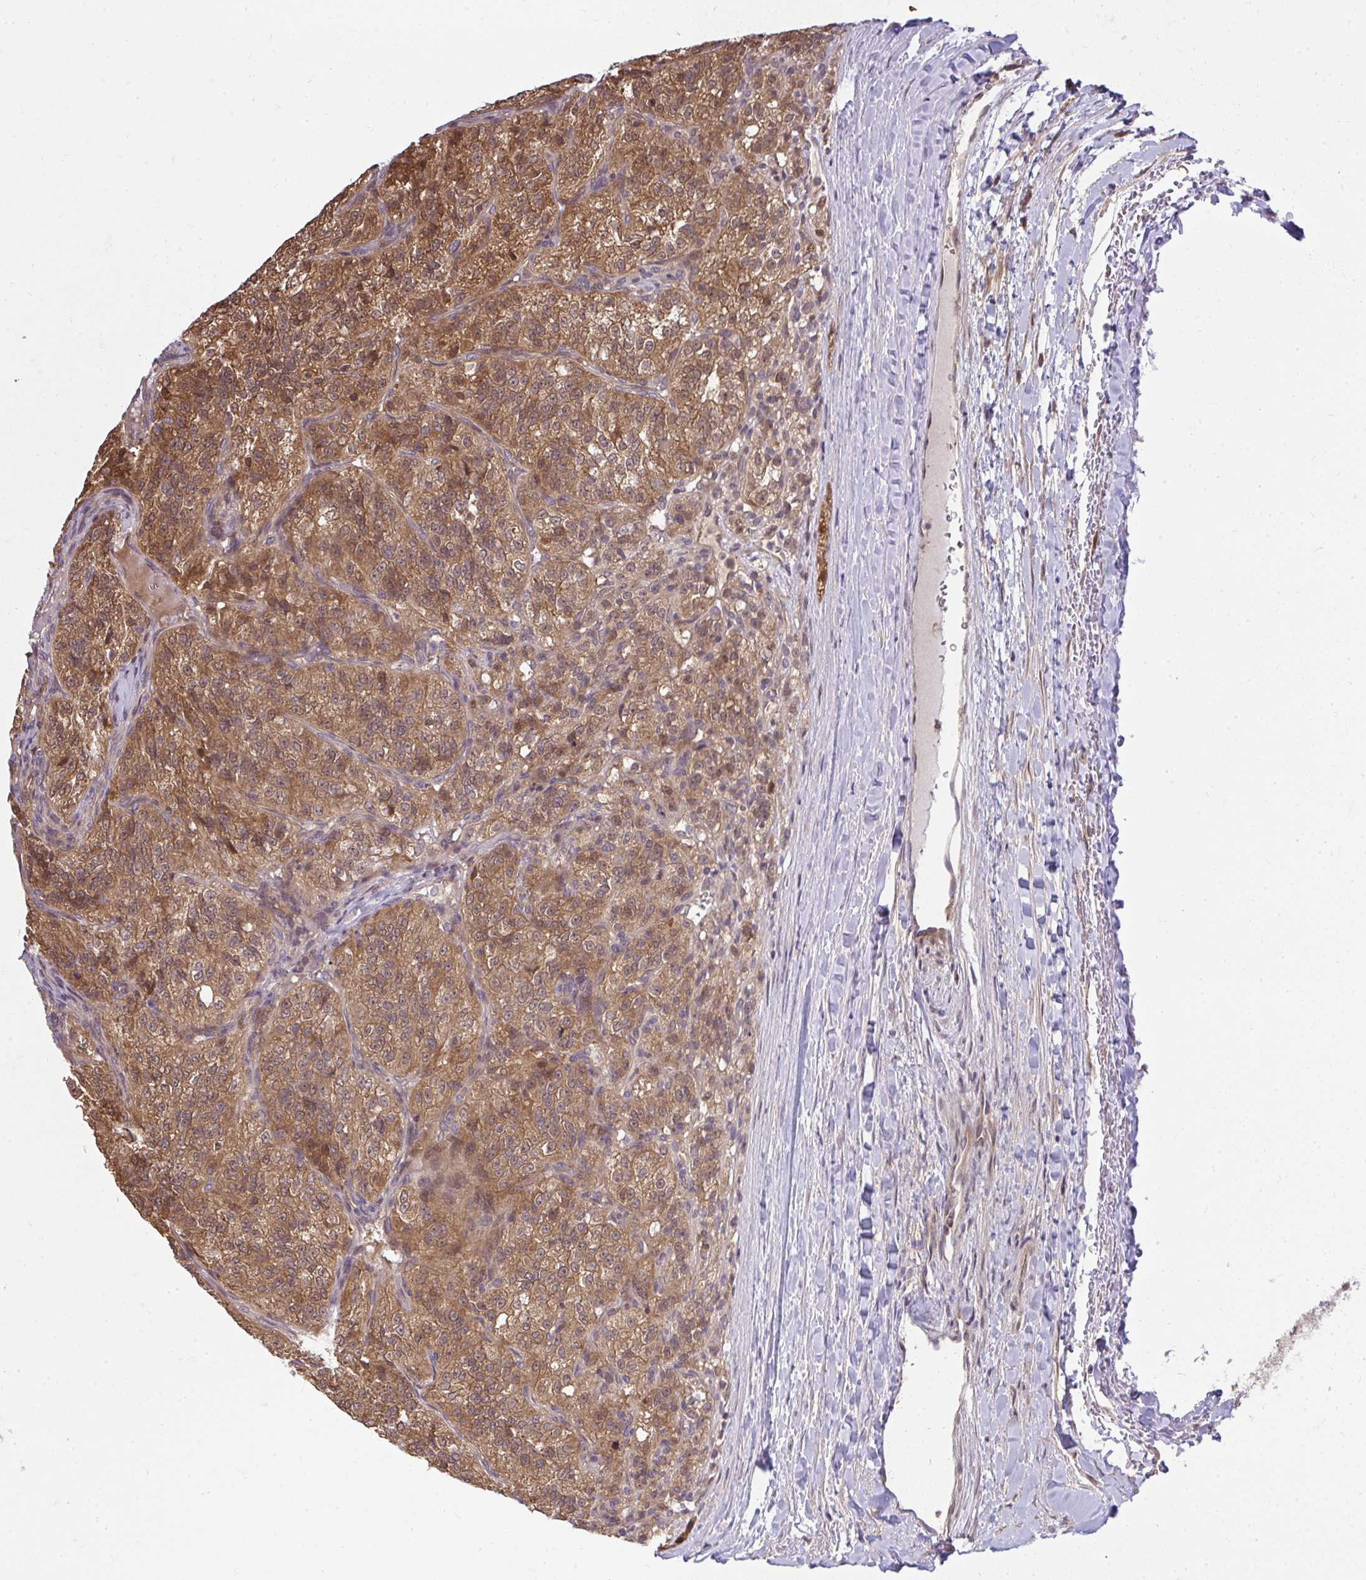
{"staining": {"intensity": "moderate", "quantity": ">75%", "location": "cytoplasmic/membranous,nuclear"}, "tissue": "renal cancer", "cell_type": "Tumor cells", "image_type": "cancer", "snomed": [{"axis": "morphology", "description": "Adenocarcinoma, NOS"}, {"axis": "topography", "description": "Kidney"}], "caption": "Brown immunohistochemical staining in adenocarcinoma (renal) demonstrates moderate cytoplasmic/membranous and nuclear expression in approximately >75% of tumor cells.", "gene": "RDH14", "patient": {"sex": "female", "age": 63}}